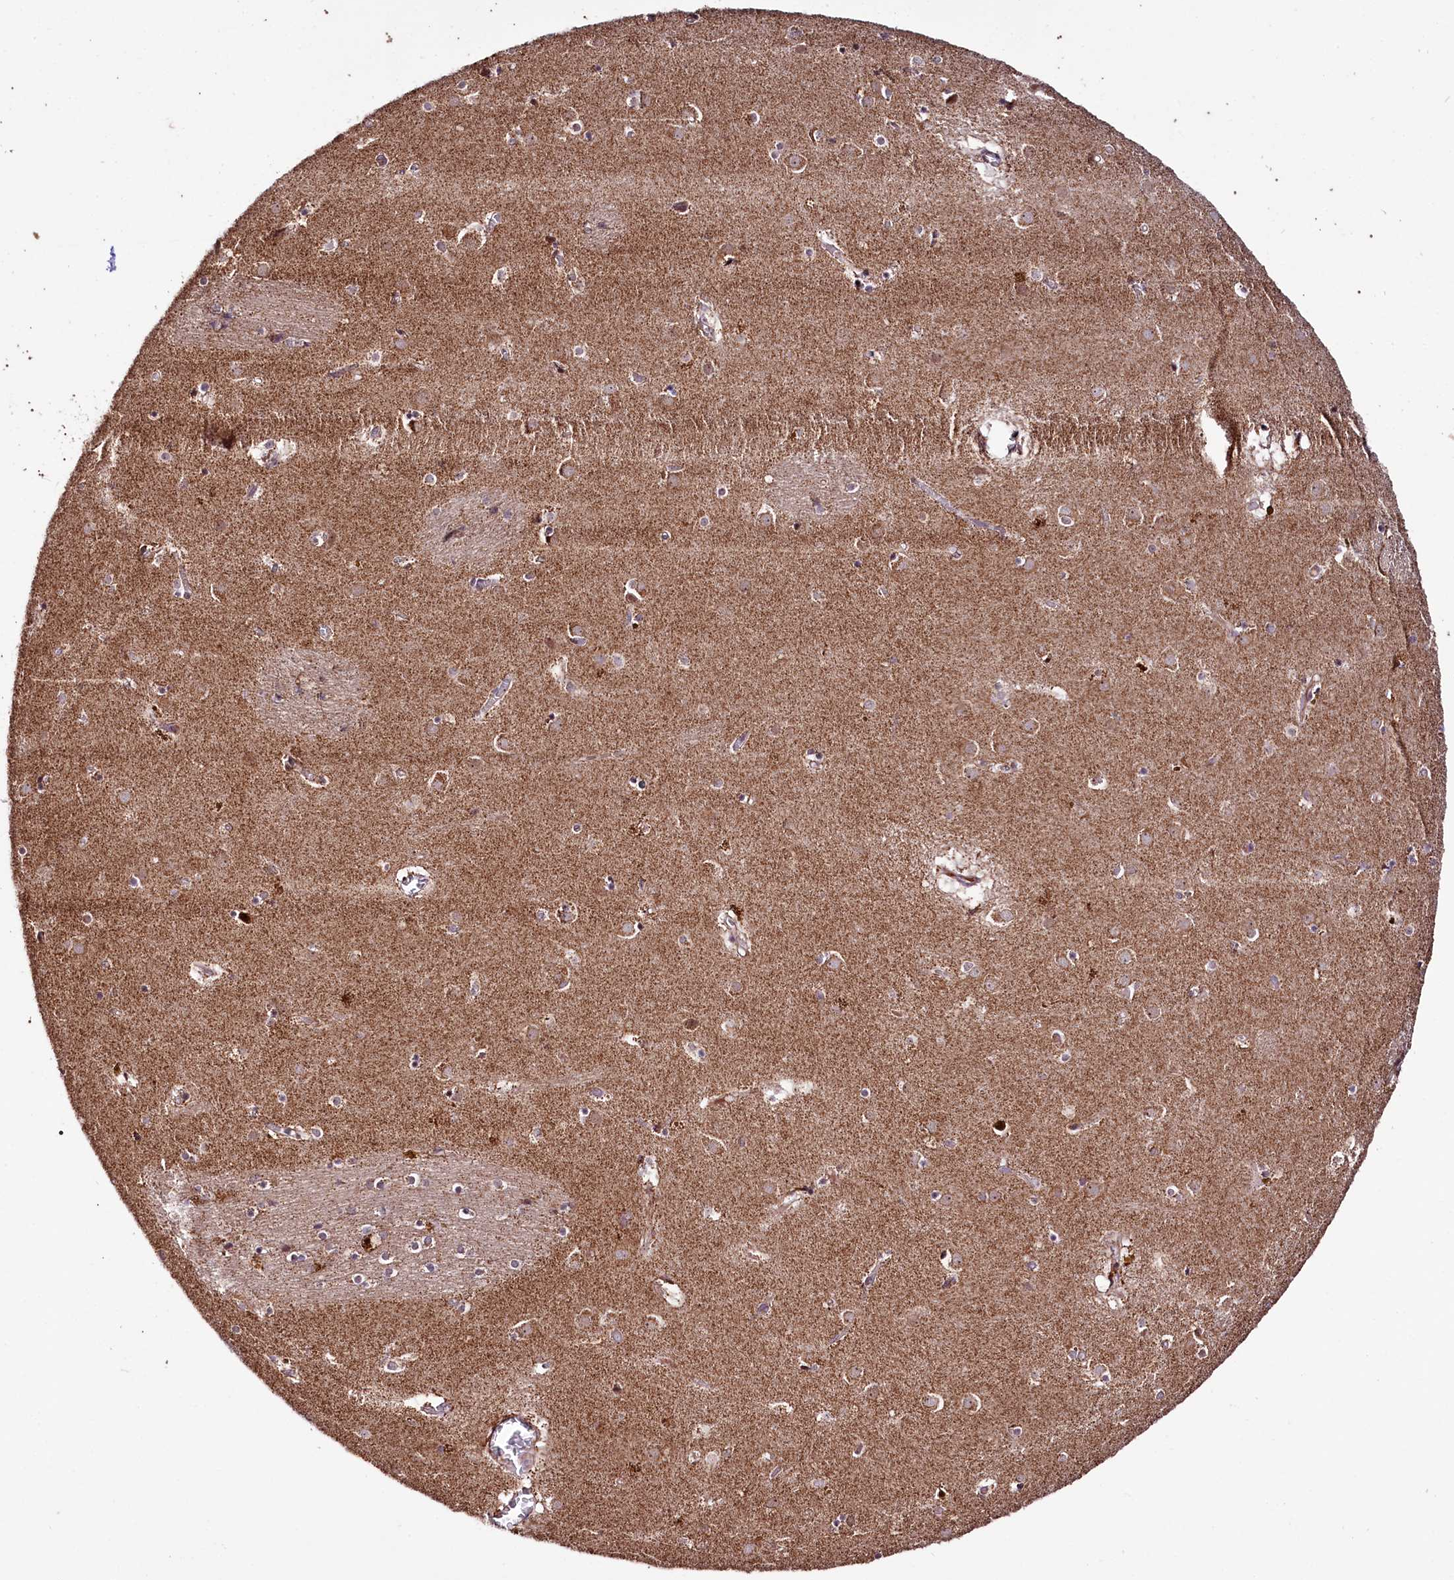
{"staining": {"intensity": "moderate", "quantity": "<25%", "location": "cytoplasmic/membranous"}, "tissue": "caudate", "cell_type": "Glial cells", "image_type": "normal", "snomed": [{"axis": "morphology", "description": "Normal tissue, NOS"}, {"axis": "topography", "description": "Lateral ventricle wall"}], "caption": "The photomicrograph reveals staining of unremarkable caudate, revealing moderate cytoplasmic/membranous protein expression (brown color) within glial cells. The protein of interest is stained brown, and the nuclei are stained in blue (DAB IHC with brightfield microscopy, high magnification).", "gene": "ST7", "patient": {"sex": "male", "age": 70}}